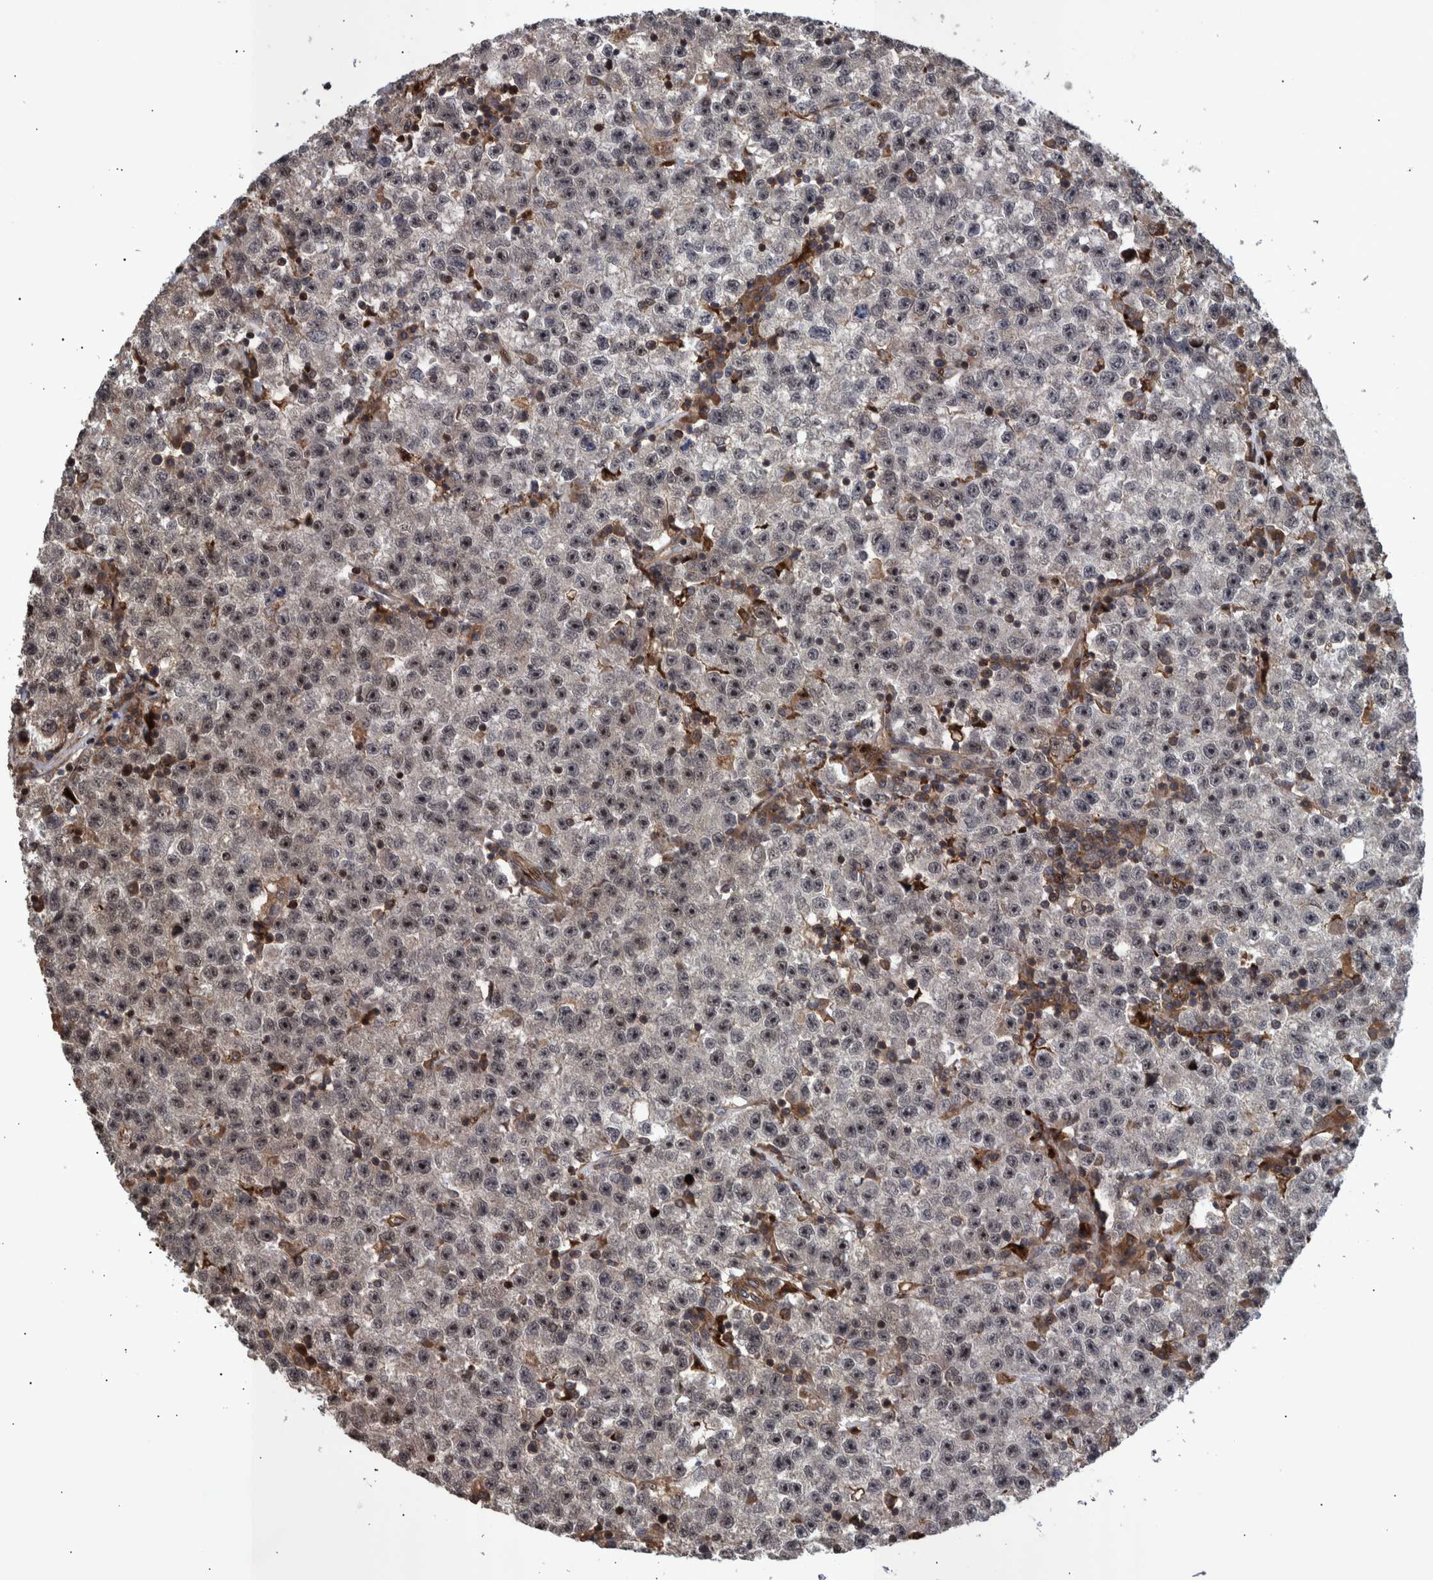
{"staining": {"intensity": "weak", "quantity": "<25%", "location": "nuclear"}, "tissue": "testis cancer", "cell_type": "Tumor cells", "image_type": "cancer", "snomed": [{"axis": "morphology", "description": "Seminoma, NOS"}, {"axis": "topography", "description": "Testis"}], "caption": "Protein analysis of testis seminoma demonstrates no significant expression in tumor cells. (DAB immunohistochemistry with hematoxylin counter stain).", "gene": "SHISA6", "patient": {"sex": "male", "age": 22}}